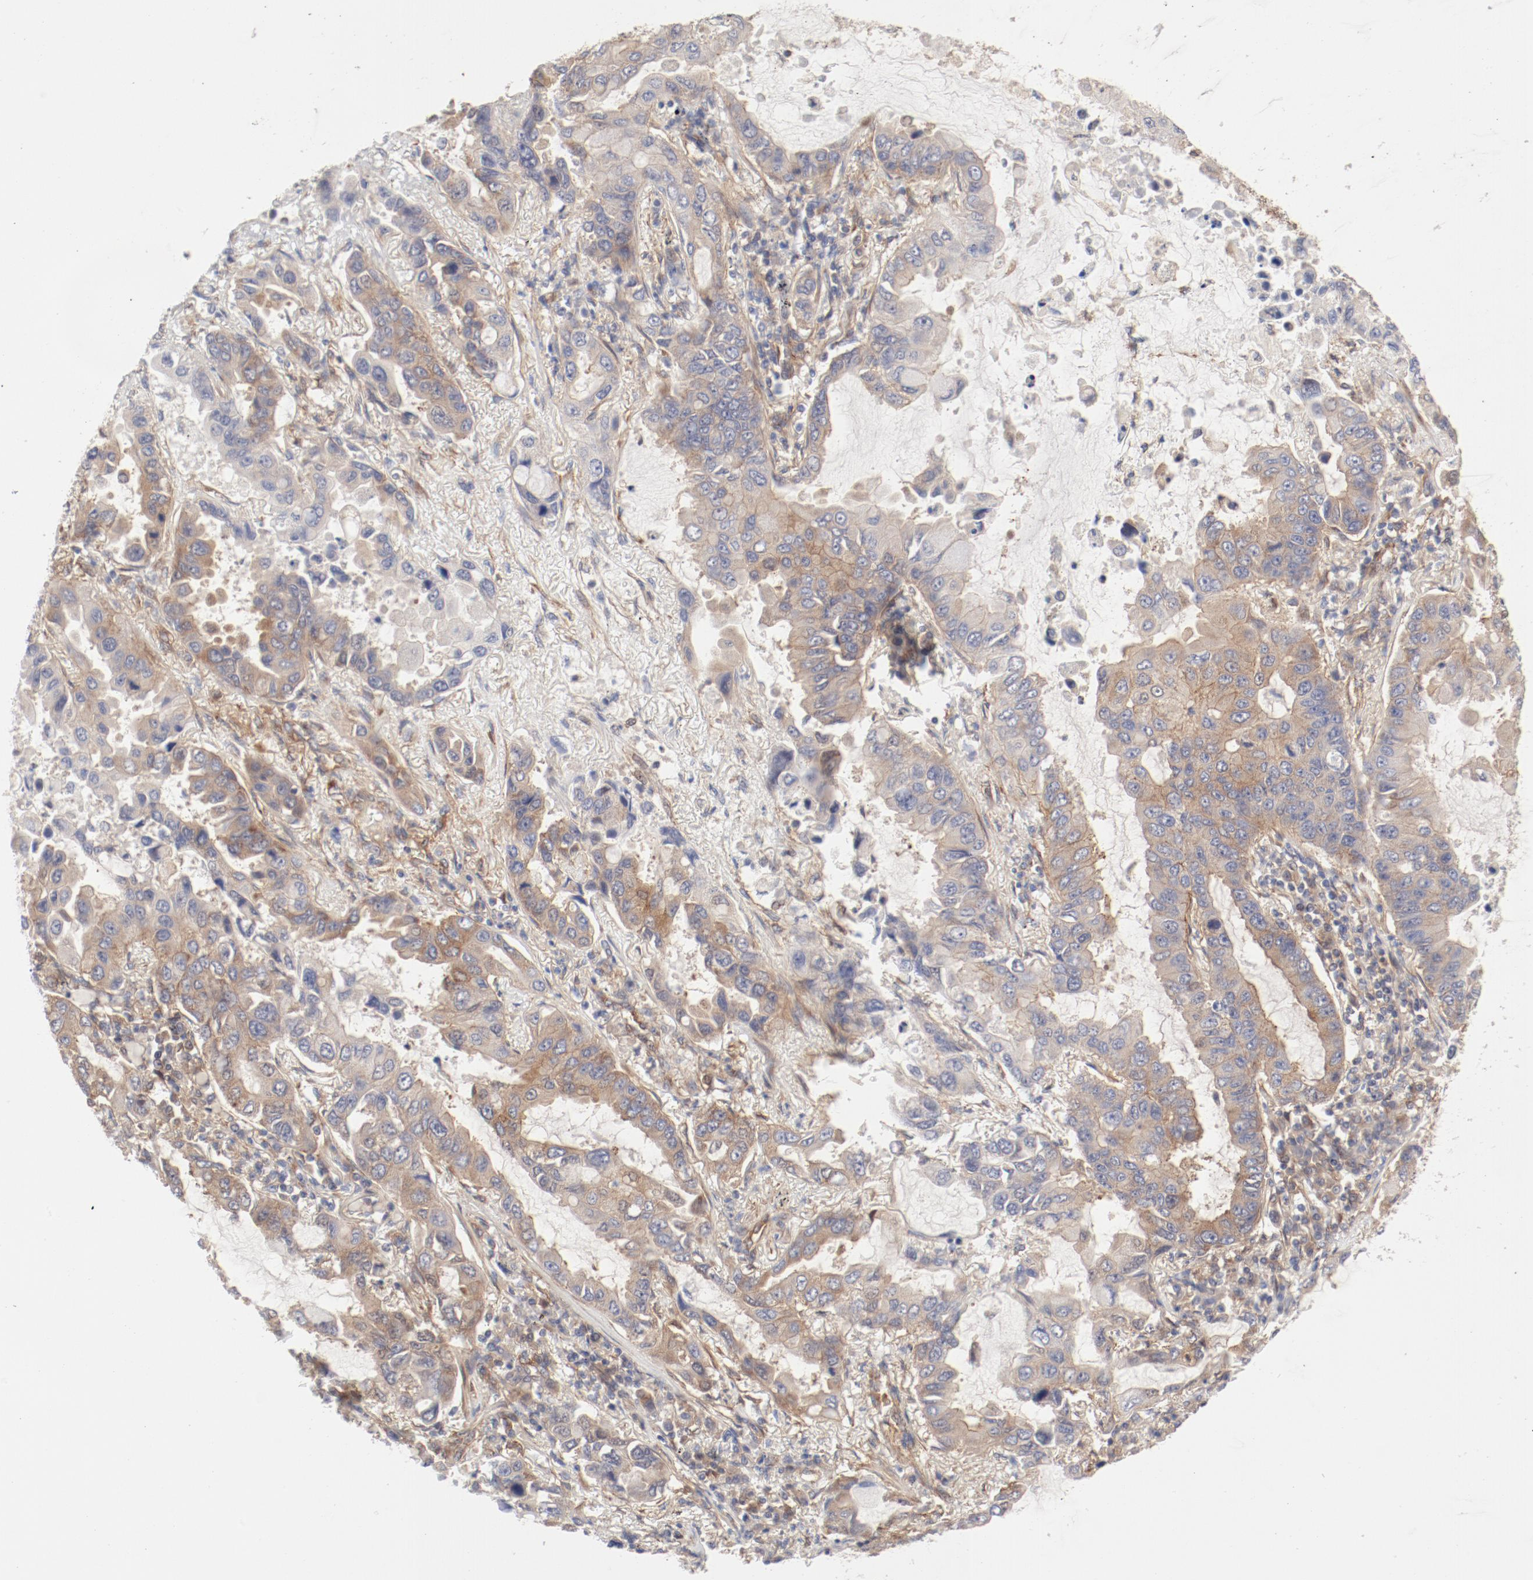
{"staining": {"intensity": "moderate", "quantity": "25%-75%", "location": "cytoplasmic/membranous"}, "tissue": "lung cancer", "cell_type": "Tumor cells", "image_type": "cancer", "snomed": [{"axis": "morphology", "description": "Adenocarcinoma, NOS"}, {"axis": "topography", "description": "Lung"}], "caption": "IHC of human lung cancer shows medium levels of moderate cytoplasmic/membranous positivity in approximately 25%-75% of tumor cells.", "gene": "AP2A1", "patient": {"sex": "male", "age": 64}}